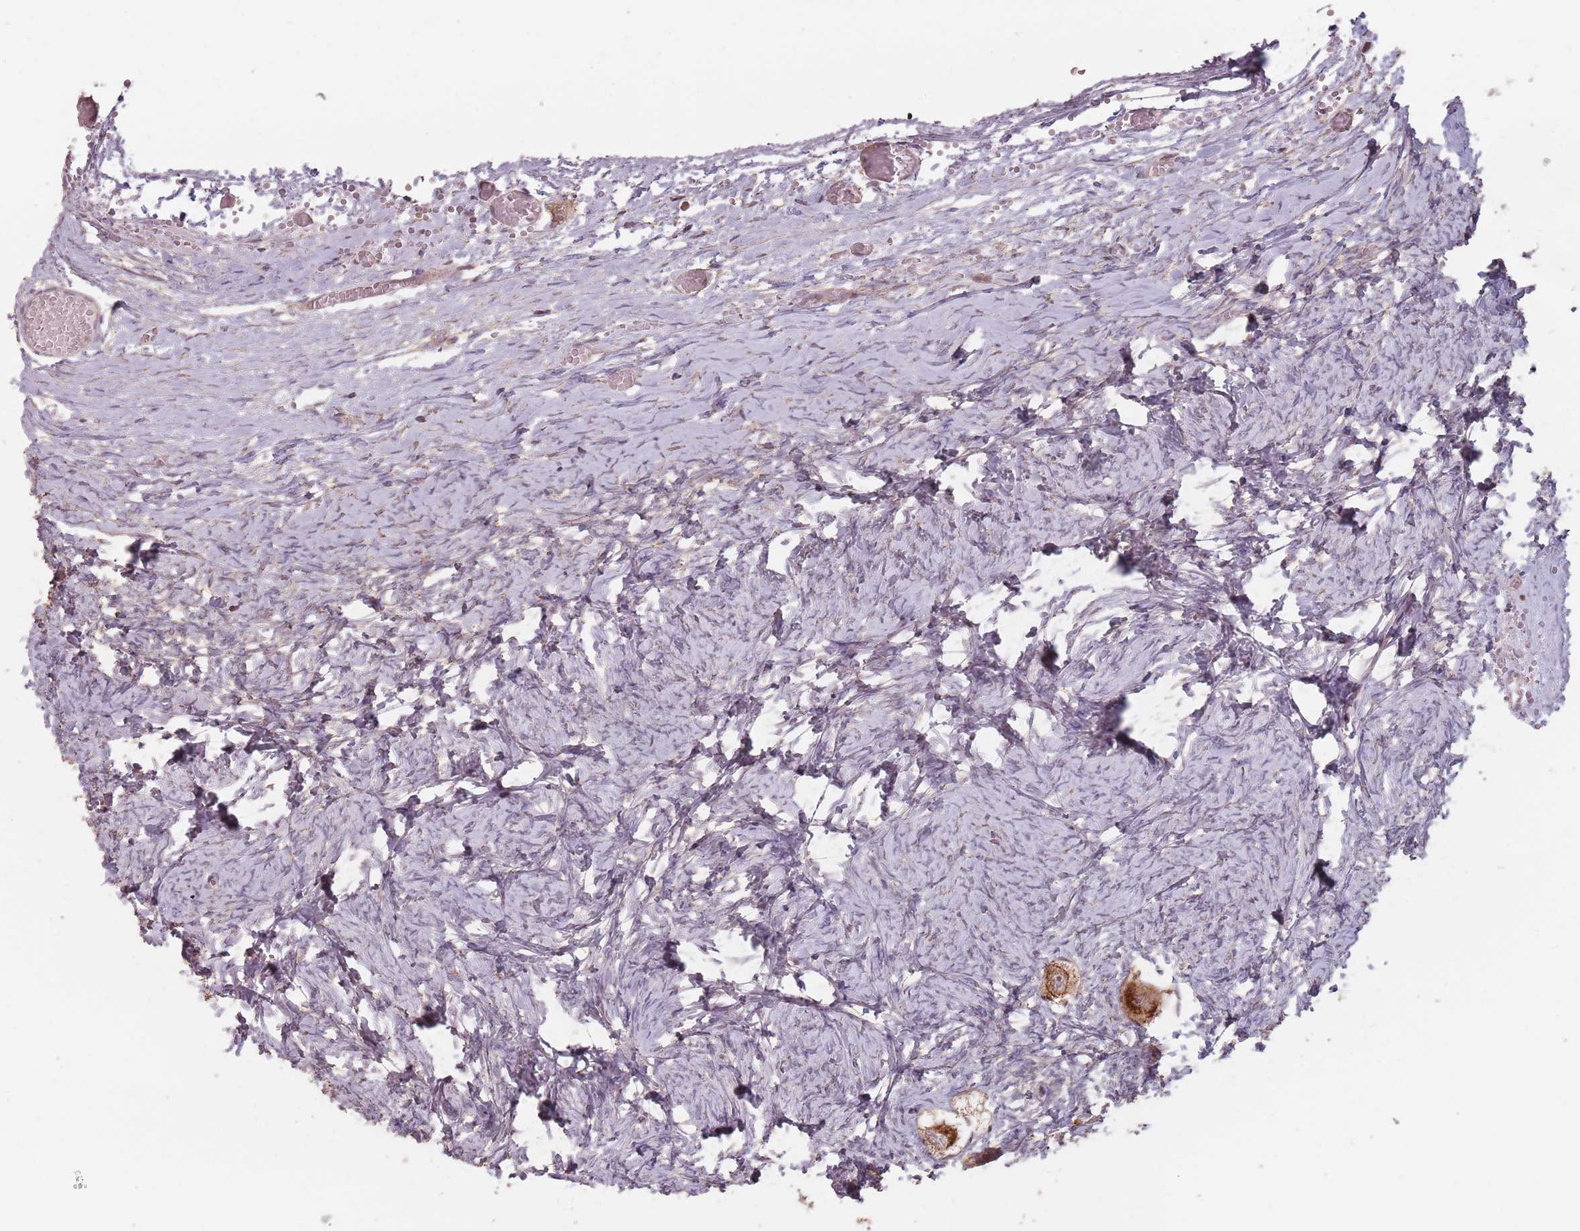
{"staining": {"intensity": "moderate", "quantity": ">75%", "location": "cytoplasmic/membranous"}, "tissue": "ovary", "cell_type": "Follicle cells", "image_type": "normal", "snomed": [{"axis": "morphology", "description": "Normal tissue, NOS"}, {"axis": "topography", "description": "Ovary"}], "caption": "A photomicrograph of ovary stained for a protein displays moderate cytoplasmic/membranous brown staining in follicle cells.", "gene": "VPS52", "patient": {"sex": "female", "age": 27}}